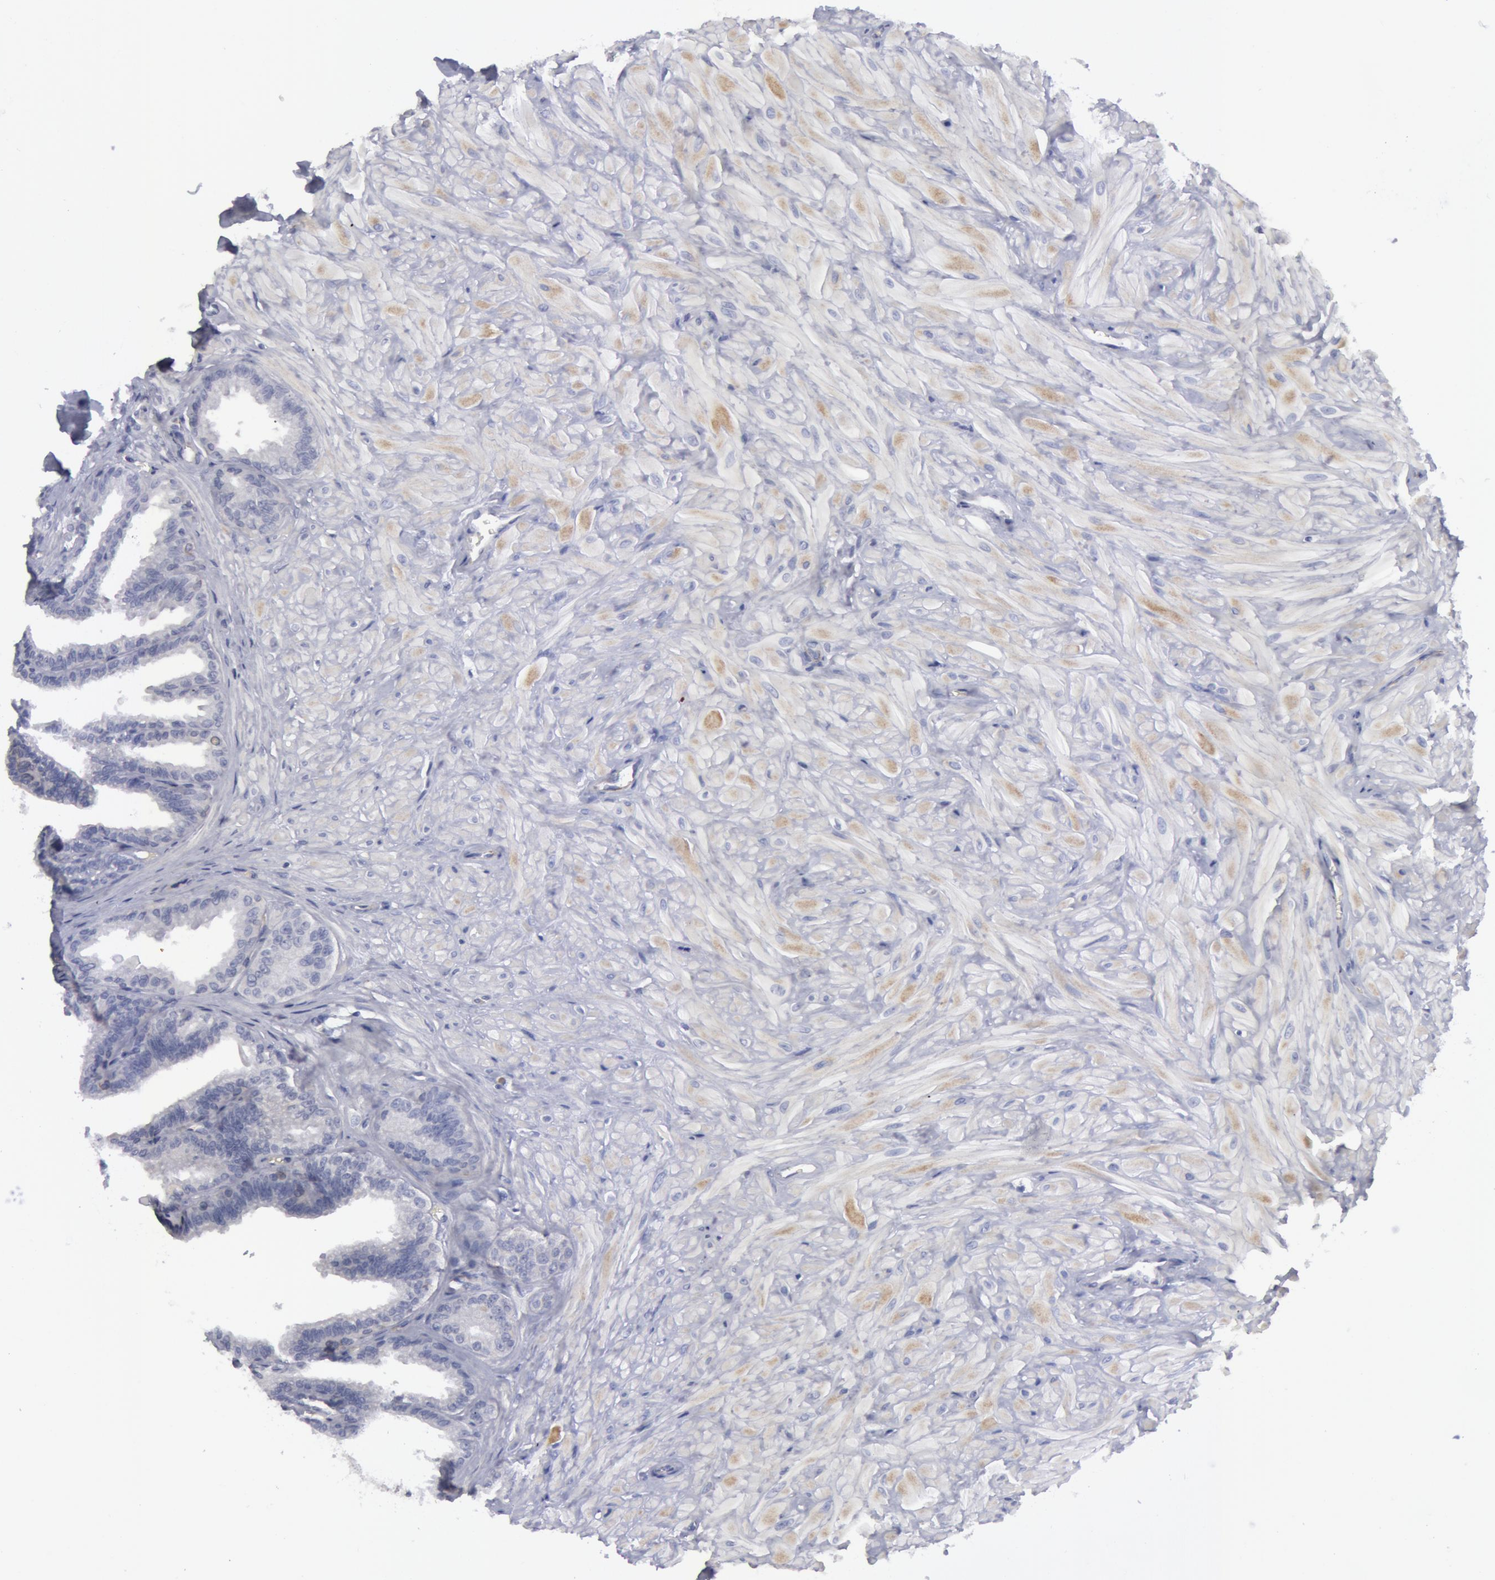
{"staining": {"intensity": "negative", "quantity": "none", "location": "none"}, "tissue": "seminal vesicle", "cell_type": "Glandular cells", "image_type": "normal", "snomed": [{"axis": "morphology", "description": "Normal tissue, NOS"}, {"axis": "topography", "description": "Seminal veicle"}], "caption": "This micrograph is of unremarkable seminal vesicle stained with IHC to label a protein in brown with the nuclei are counter-stained blue. There is no expression in glandular cells. (Brightfield microscopy of DAB immunohistochemistry (IHC) at high magnification).", "gene": "SMC1B", "patient": {"sex": "male", "age": 26}}